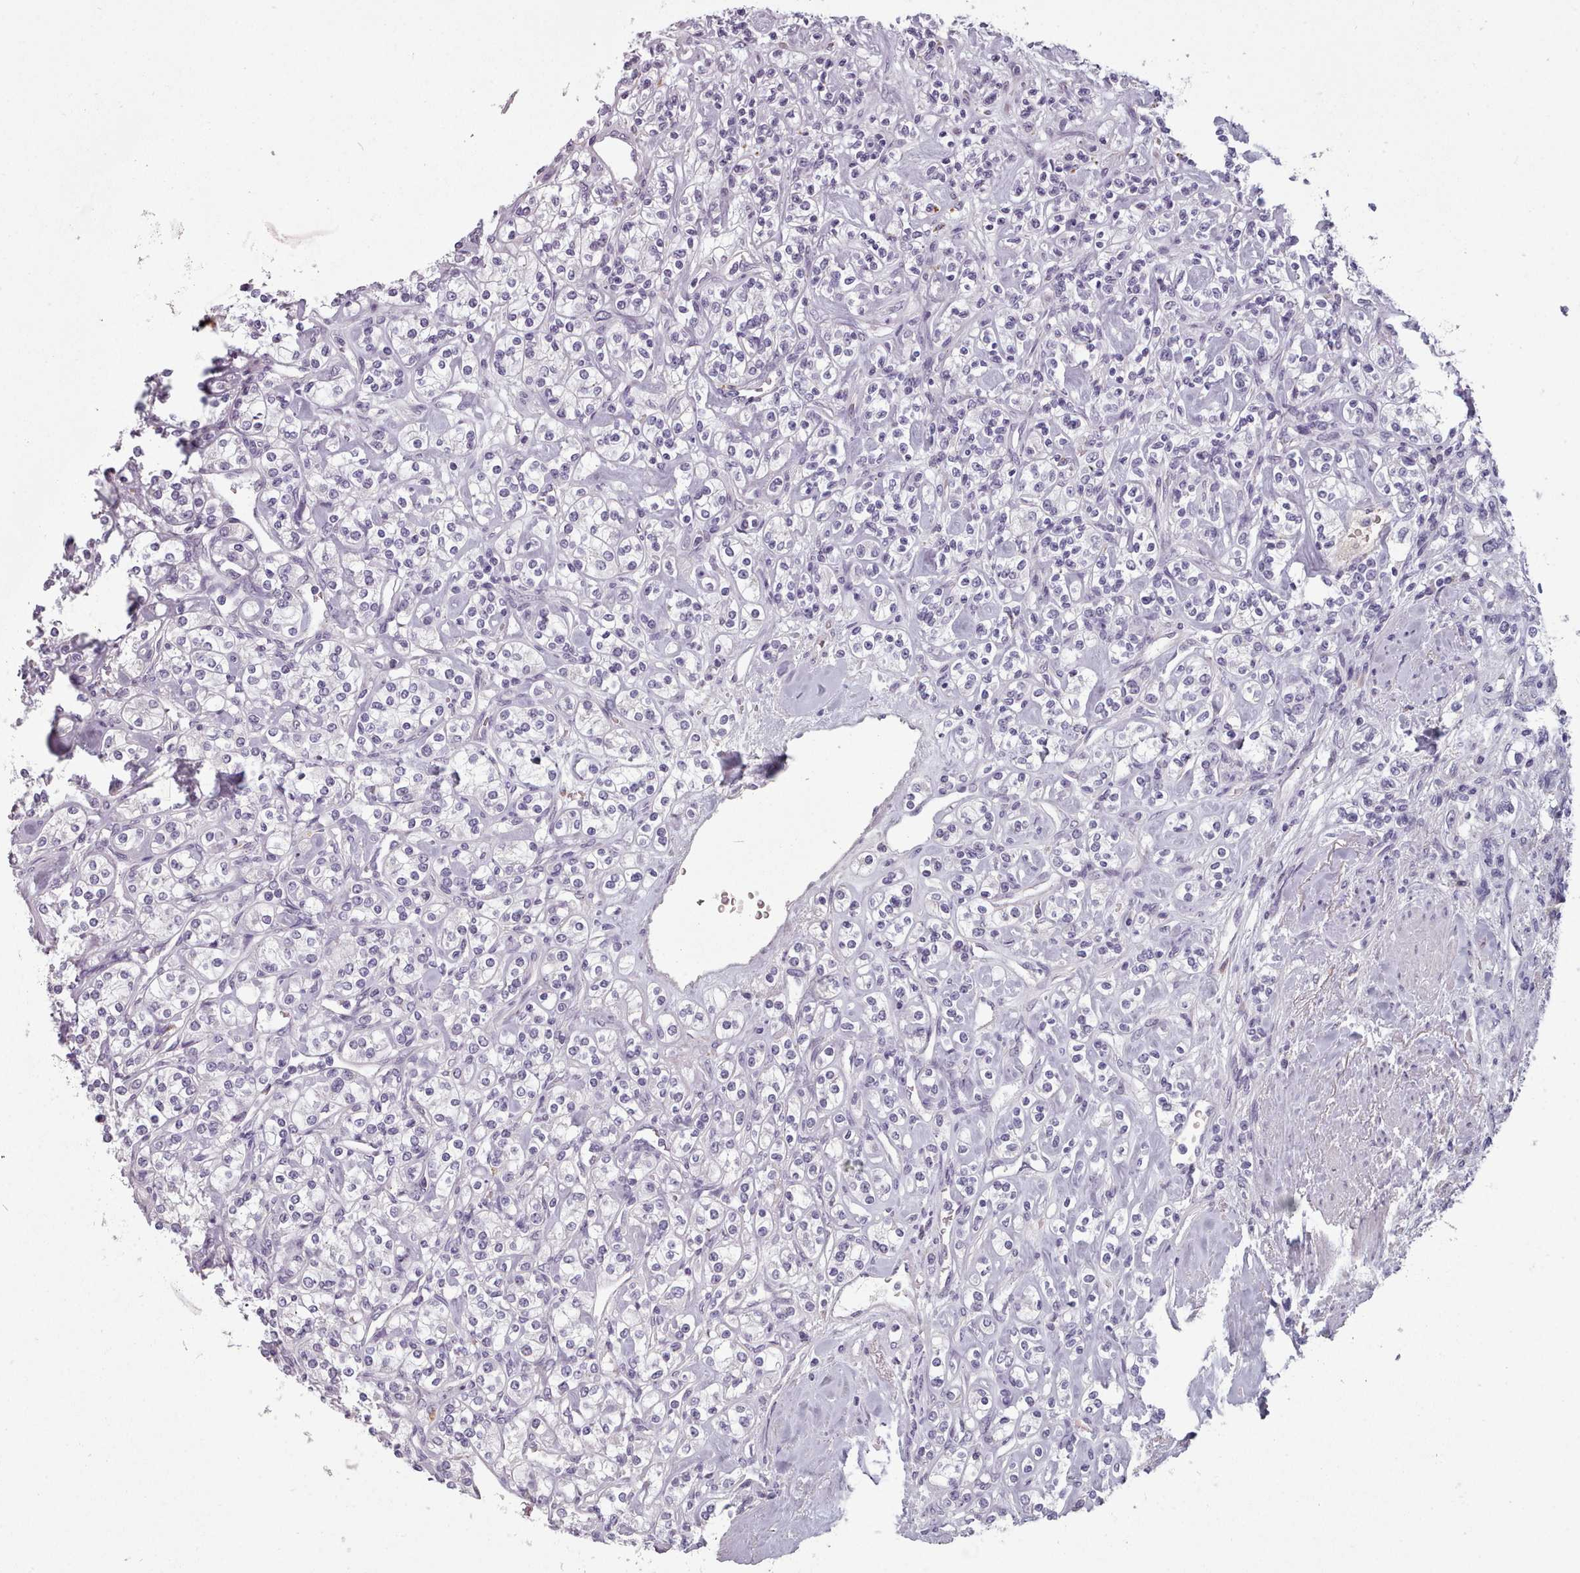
{"staining": {"intensity": "negative", "quantity": "none", "location": "none"}, "tissue": "renal cancer", "cell_type": "Tumor cells", "image_type": "cancer", "snomed": [{"axis": "morphology", "description": "Adenocarcinoma, NOS"}, {"axis": "topography", "description": "Kidney"}], "caption": "IHC histopathology image of neoplastic tissue: human renal cancer stained with DAB exhibits no significant protein positivity in tumor cells.", "gene": "PBX4", "patient": {"sex": "male", "age": 77}}